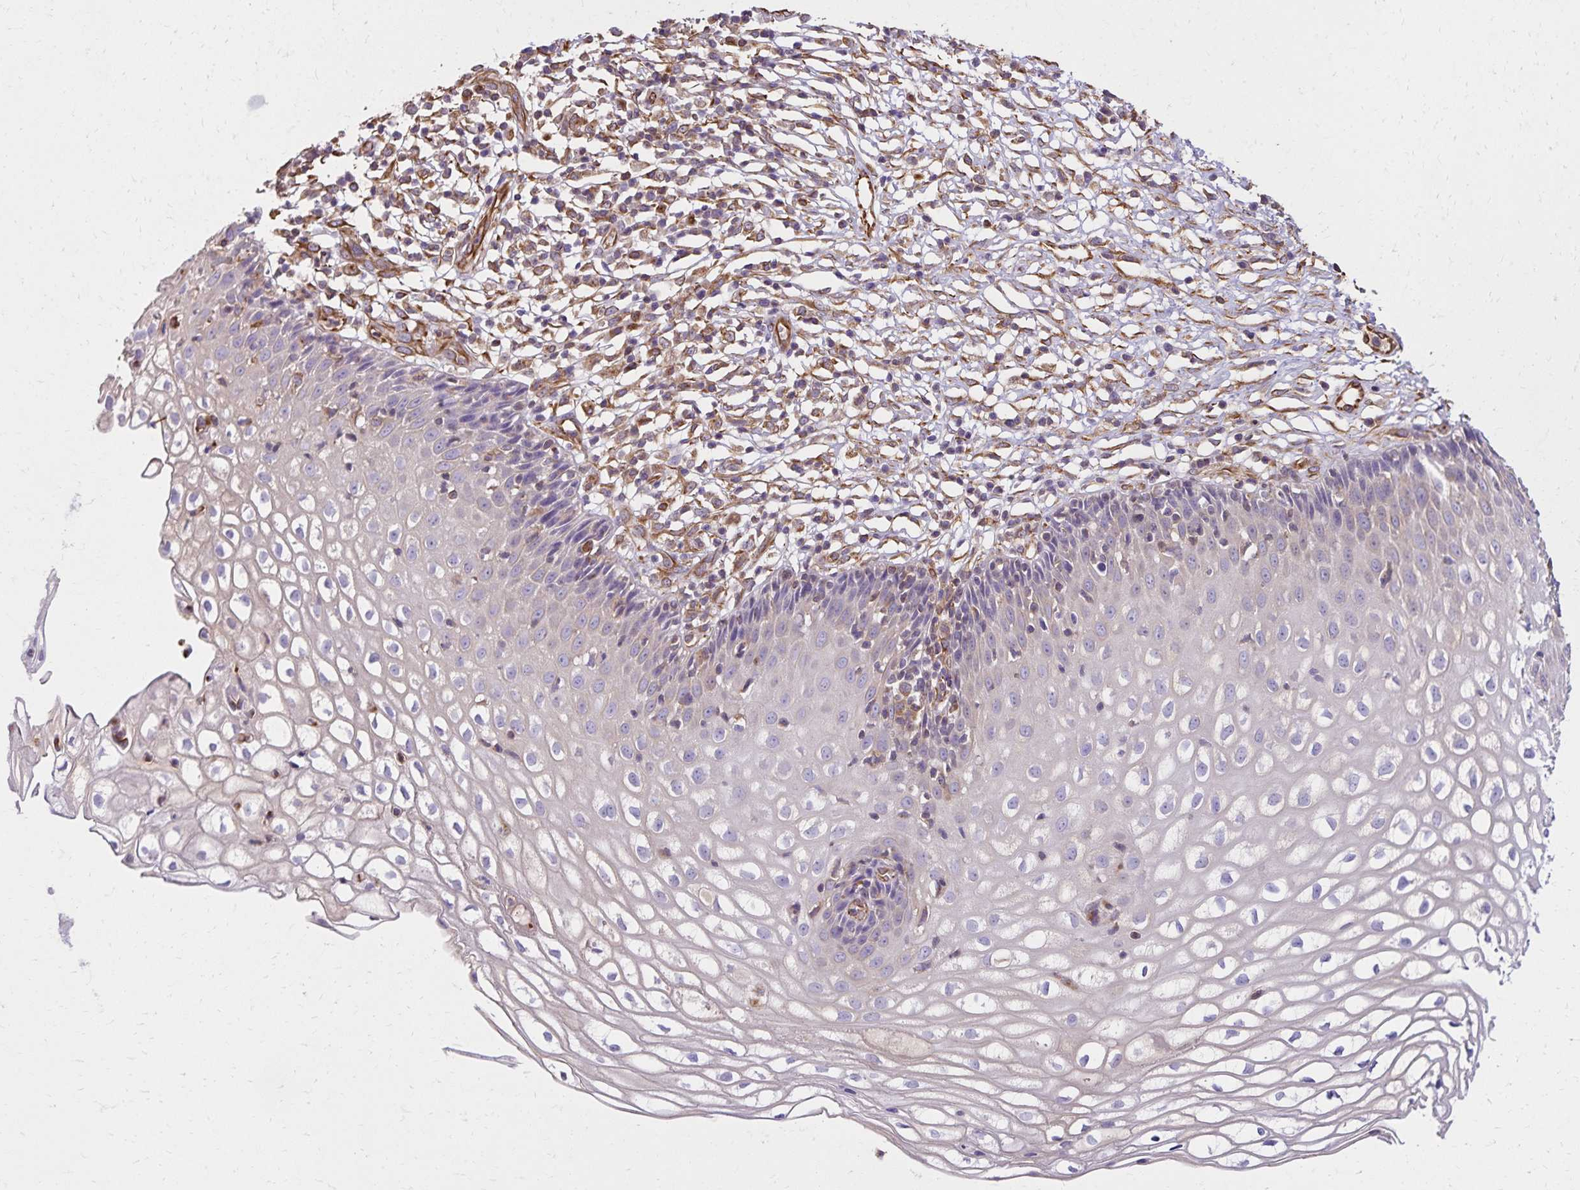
{"staining": {"intensity": "negative", "quantity": "none", "location": "none"}, "tissue": "cervix", "cell_type": "Glandular cells", "image_type": "normal", "snomed": [{"axis": "morphology", "description": "Normal tissue, NOS"}, {"axis": "topography", "description": "Cervix"}], "caption": "This is an IHC photomicrograph of benign cervix. There is no expression in glandular cells.", "gene": "TRPV6", "patient": {"sex": "female", "age": 36}}